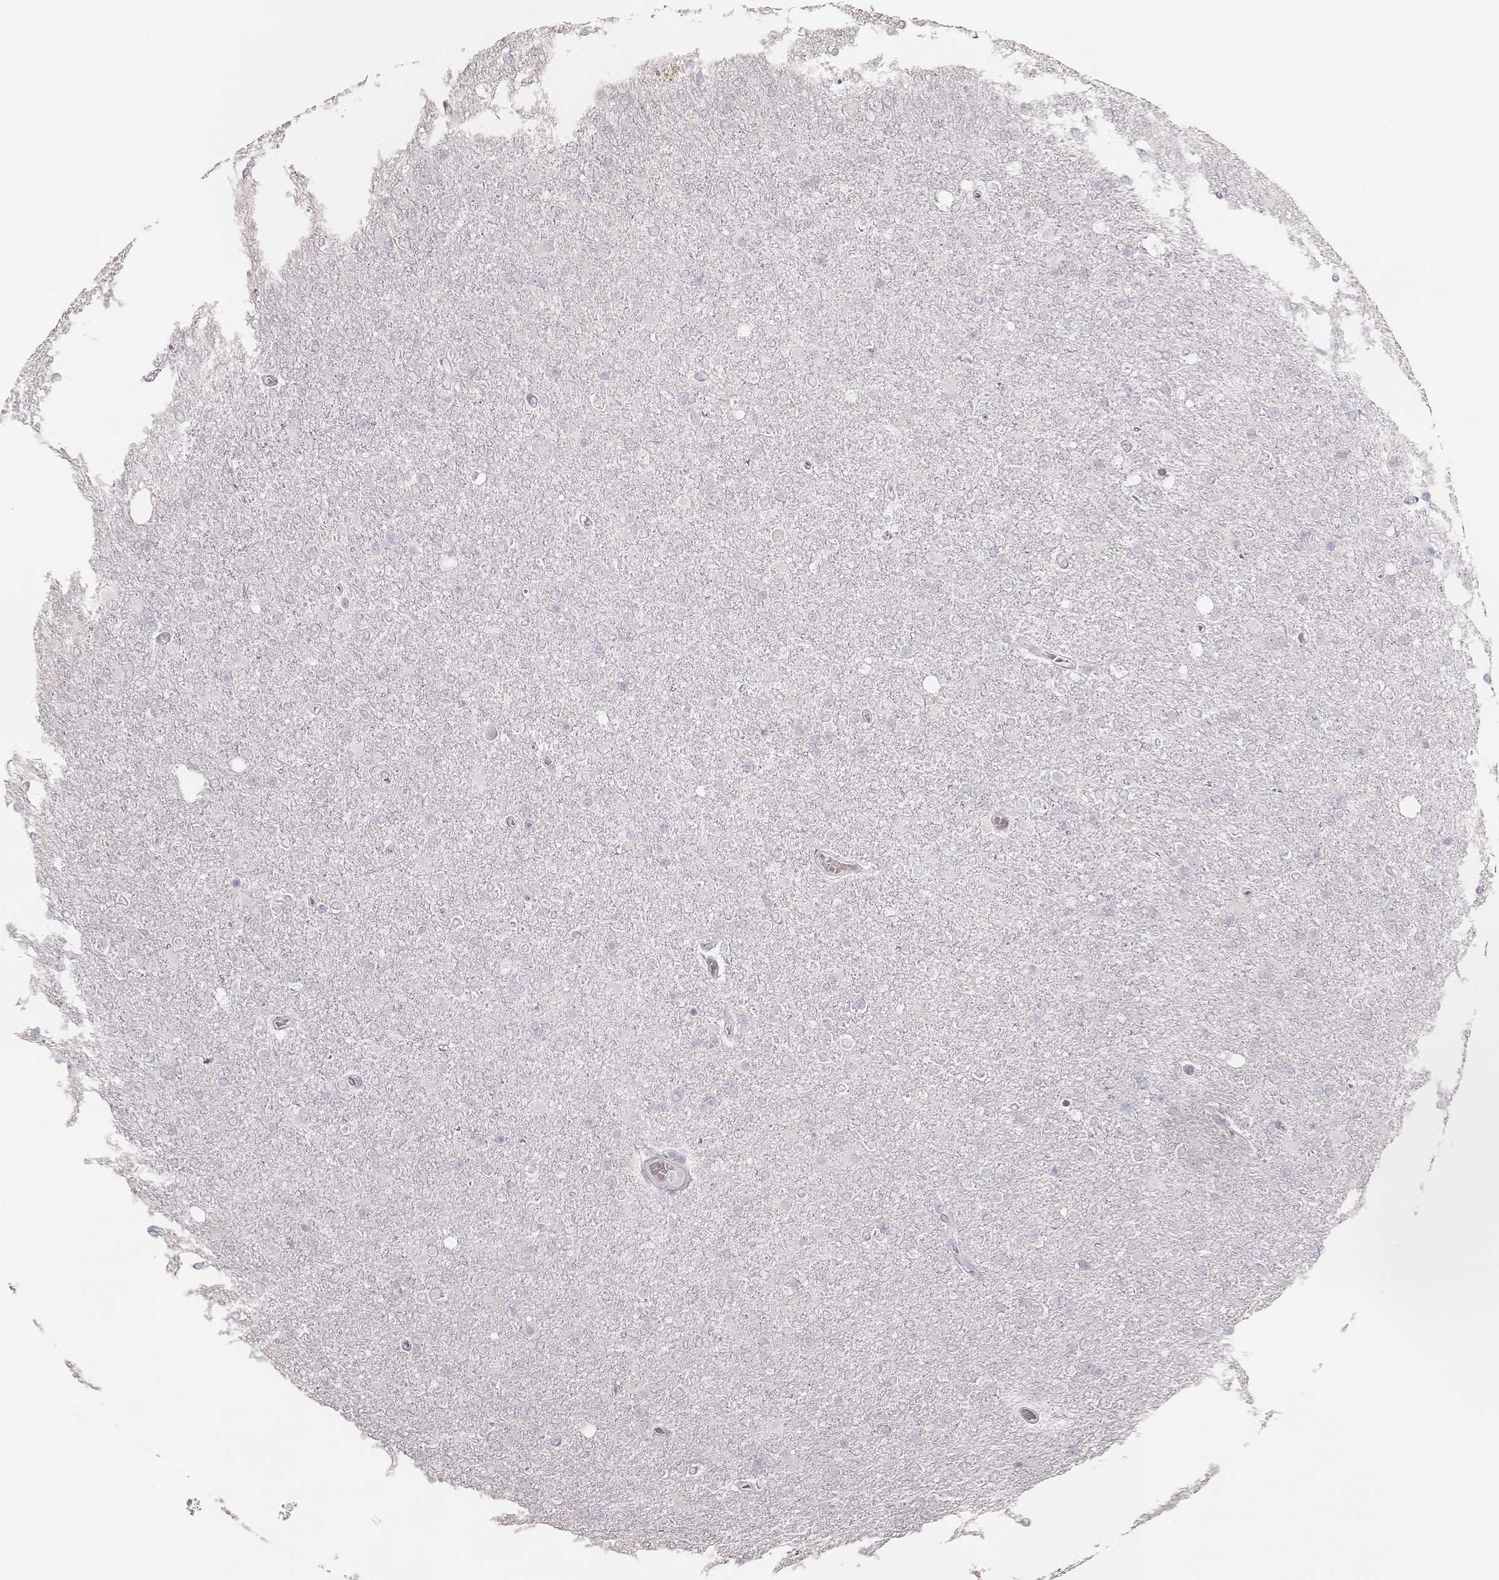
{"staining": {"intensity": "negative", "quantity": "none", "location": "none"}, "tissue": "glioma", "cell_type": "Tumor cells", "image_type": "cancer", "snomed": [{"axis": "morphology", "description": "Glioma, malignant, High grade"}, {"axis": "topography", "description": "Cerebral cortex"}], "caption": "DAB immunohistochemical staining of human glioma demonstrates no significant positivity in tumor cells. (Stains: DAB IHC with hematoxylin counter stain, Microscopy: brightfield microscopy at high magnification).", "gene": "KRT82", "patient": {"sex": "male", "age": 70}}